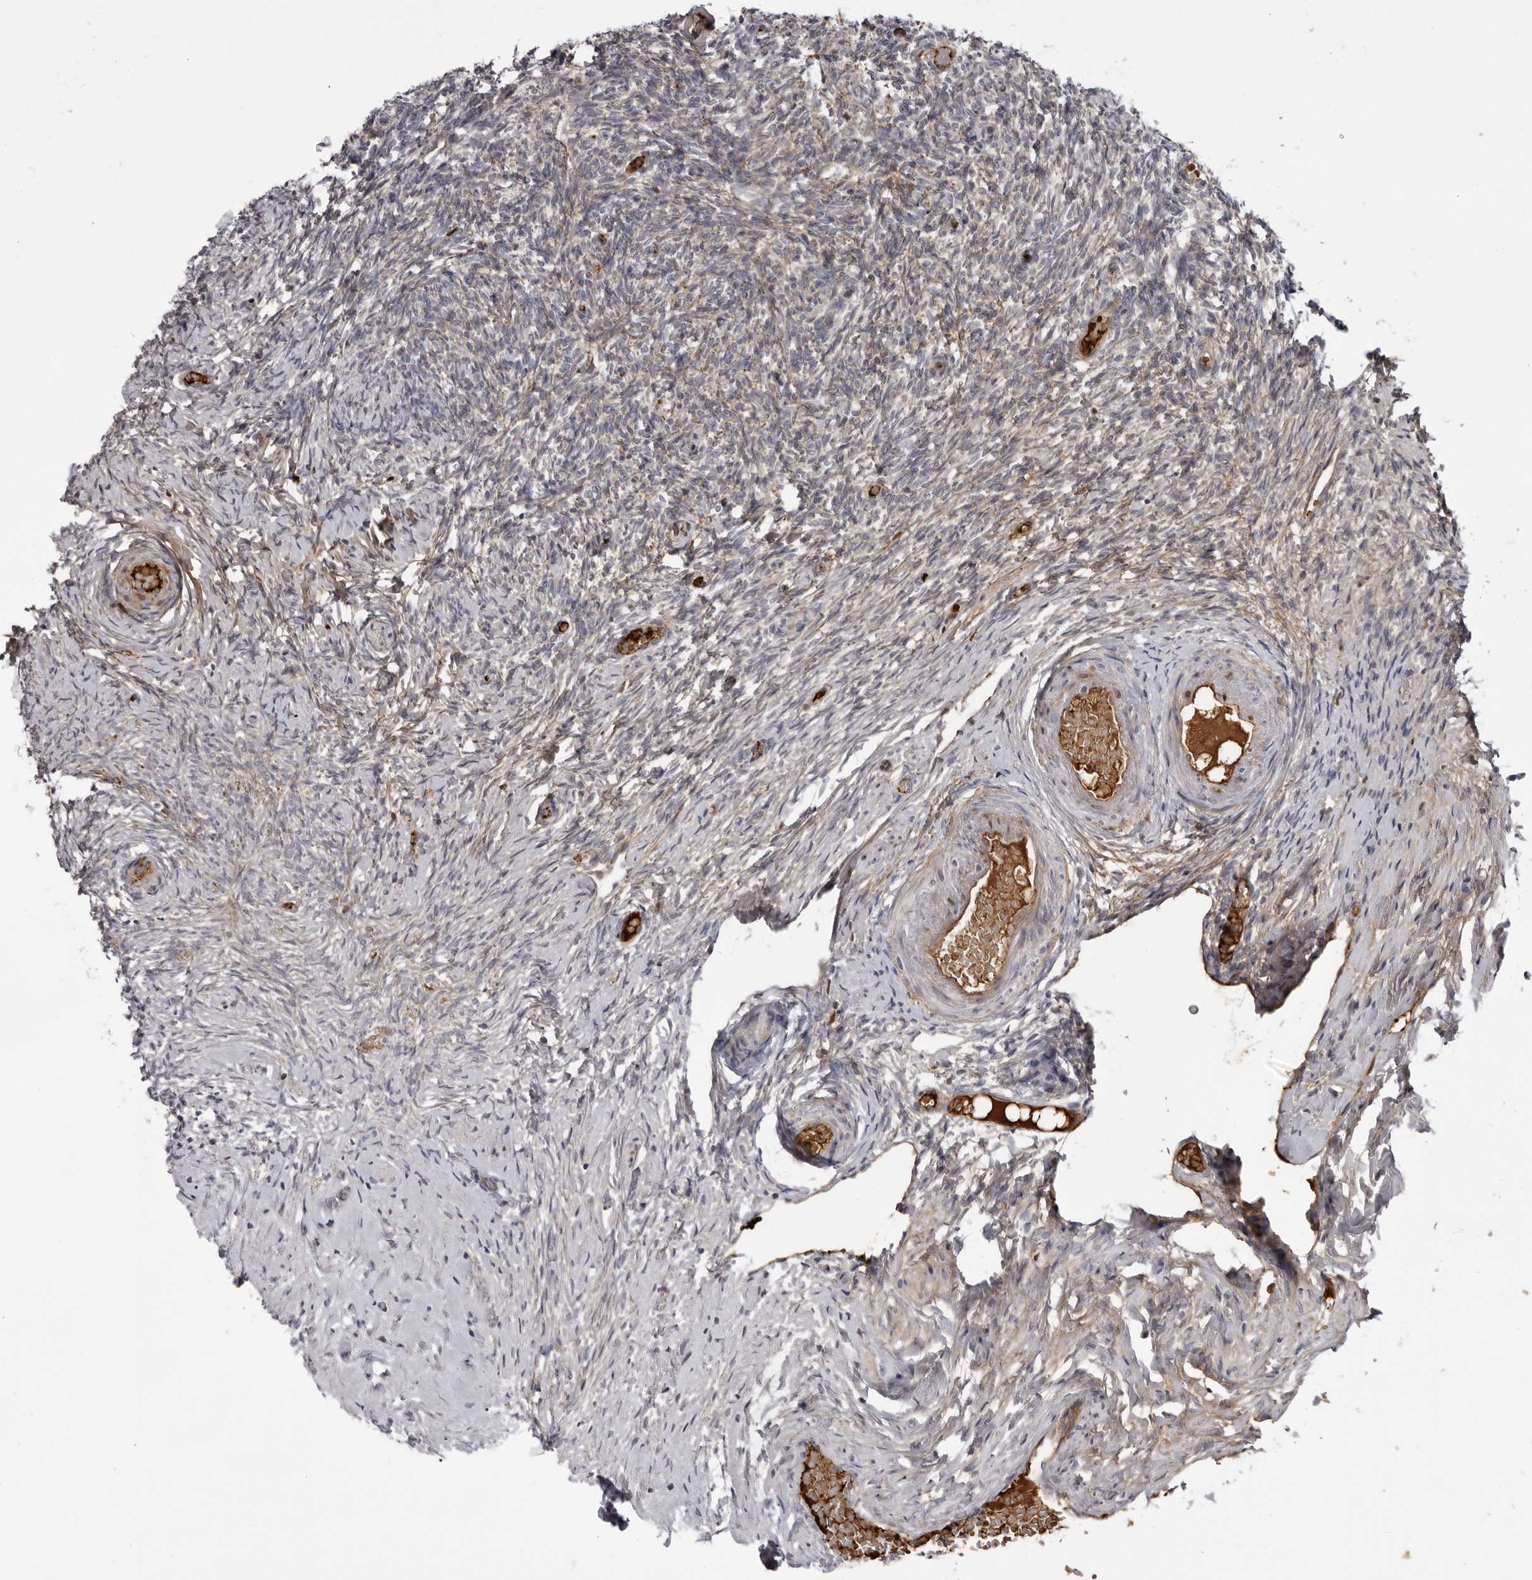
{"staining": {"intensity": "weak", "quantity": ">75%", "location": "cytoplasmic/membranous"}, "tissue": "ovary", "cell_type": "Follicle cells", "image_type": "normal", "snomed": [{"axis": "morphology", "description": "Normal tissue, NOS"}, {"axis": "topography", "description": "Ovary"}], "caption": "Immunohistochemistry photomicrograph of benign ovary: ovary stained using immunohistochemistry (IHC) shows low levels of weak protein expression localized specifically in the cytoplasmic/membranous of follicle cells, appearing as a cytoplasmic/membranous brown color.", "gene": "PLEKHF2", "patient": {"sex": "female", "age": 60}}